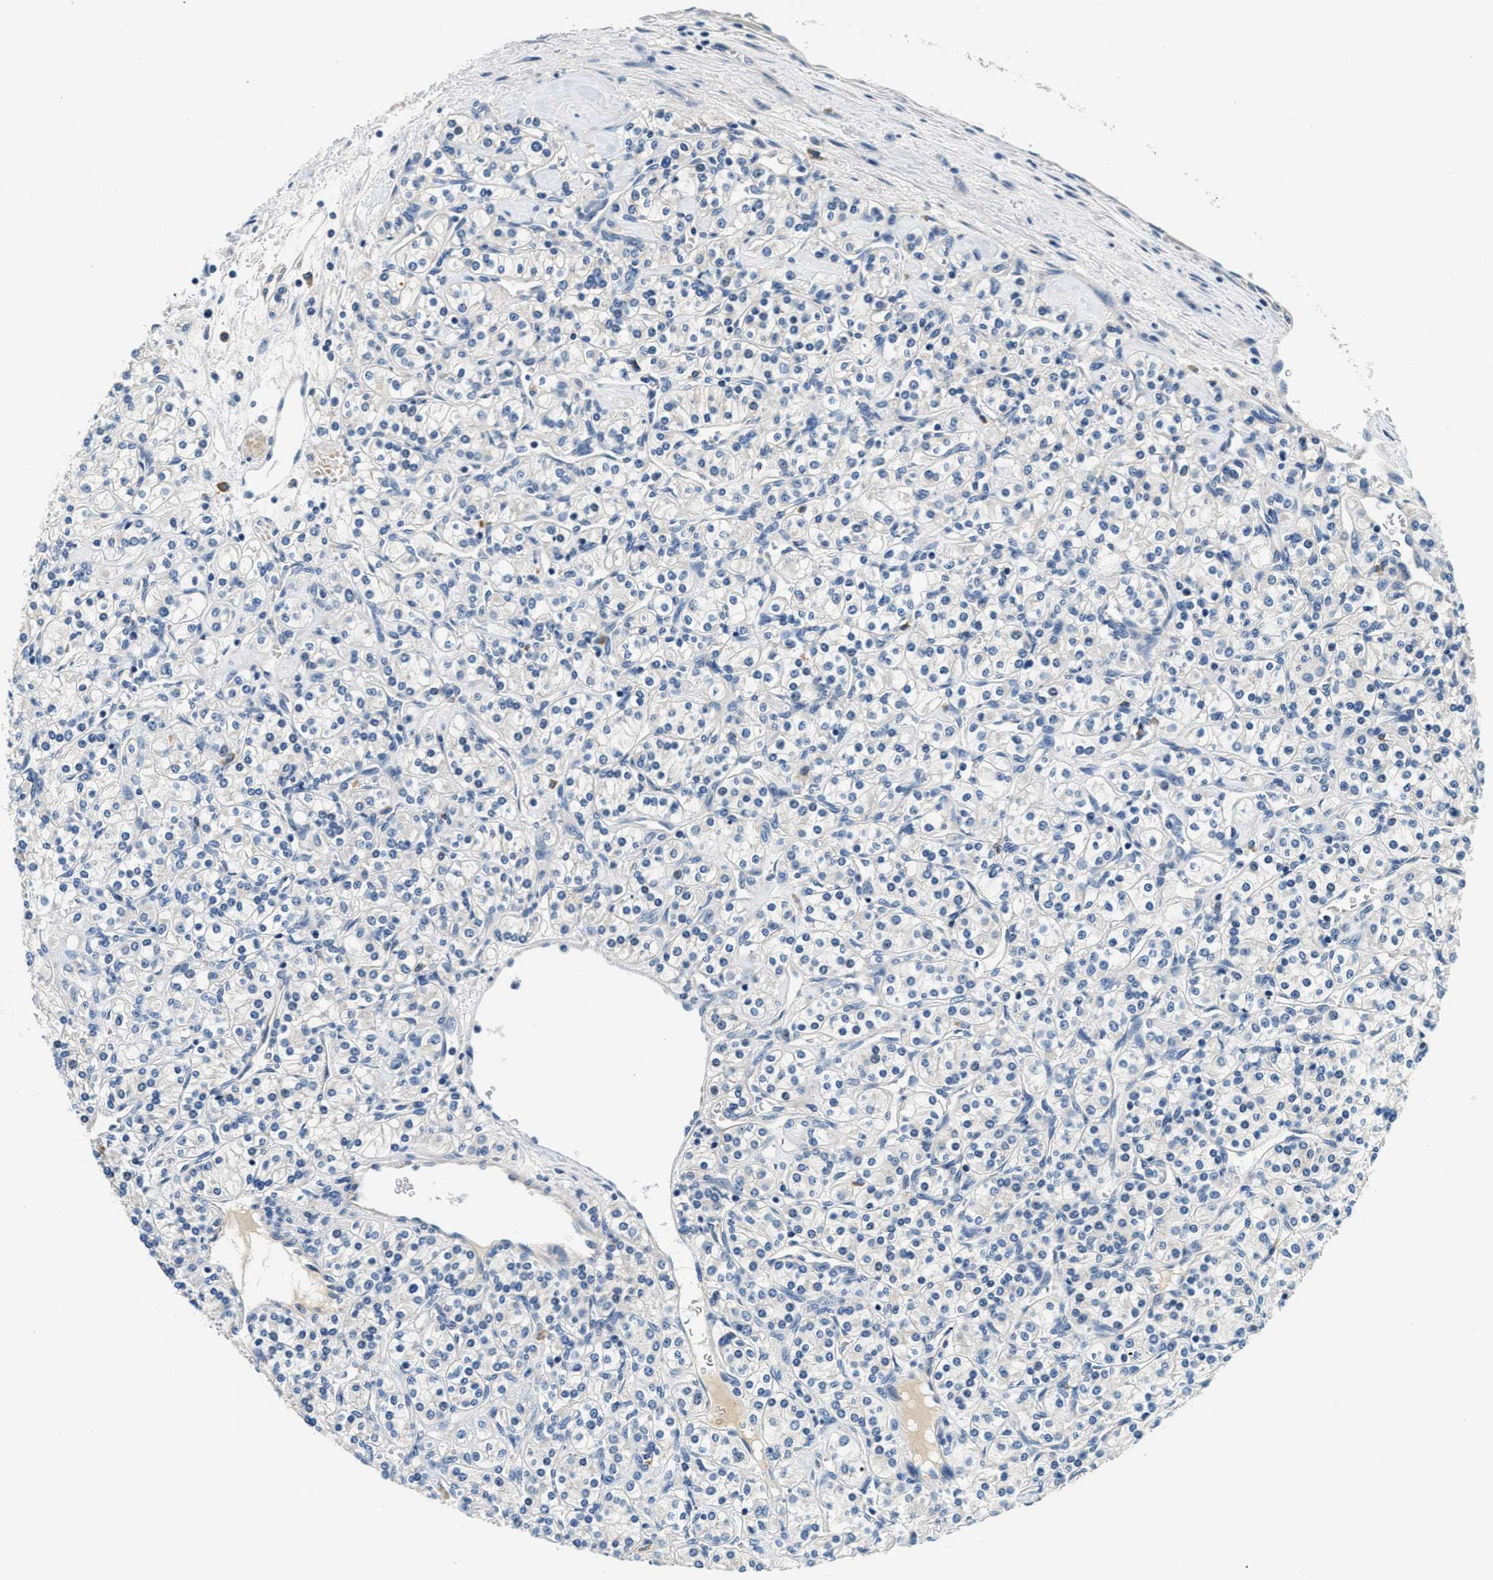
{"staining": {"intensity": "negative", "quantity": "none", "location": "none"}, "tissue": "renal cancer", "cell_type": "Tumor cells", "image_type": "cancer", "snomed": [{"axis": "morphology", "description": "Adenocarcinoma, NOS"}, {"axis": "topography", "description": "Kidney"}], "caption": "Immunohistochemistry photomicrograph of neoplastic tissue: adenocarcinoma (renal) stained with DAB shows no significant protein positivity in tumor cells. (DAB immunohistochemistry (IHC), high magnification).", "gene": "ALDH3A2", "patient": {"sex": "male", "age": 77}}